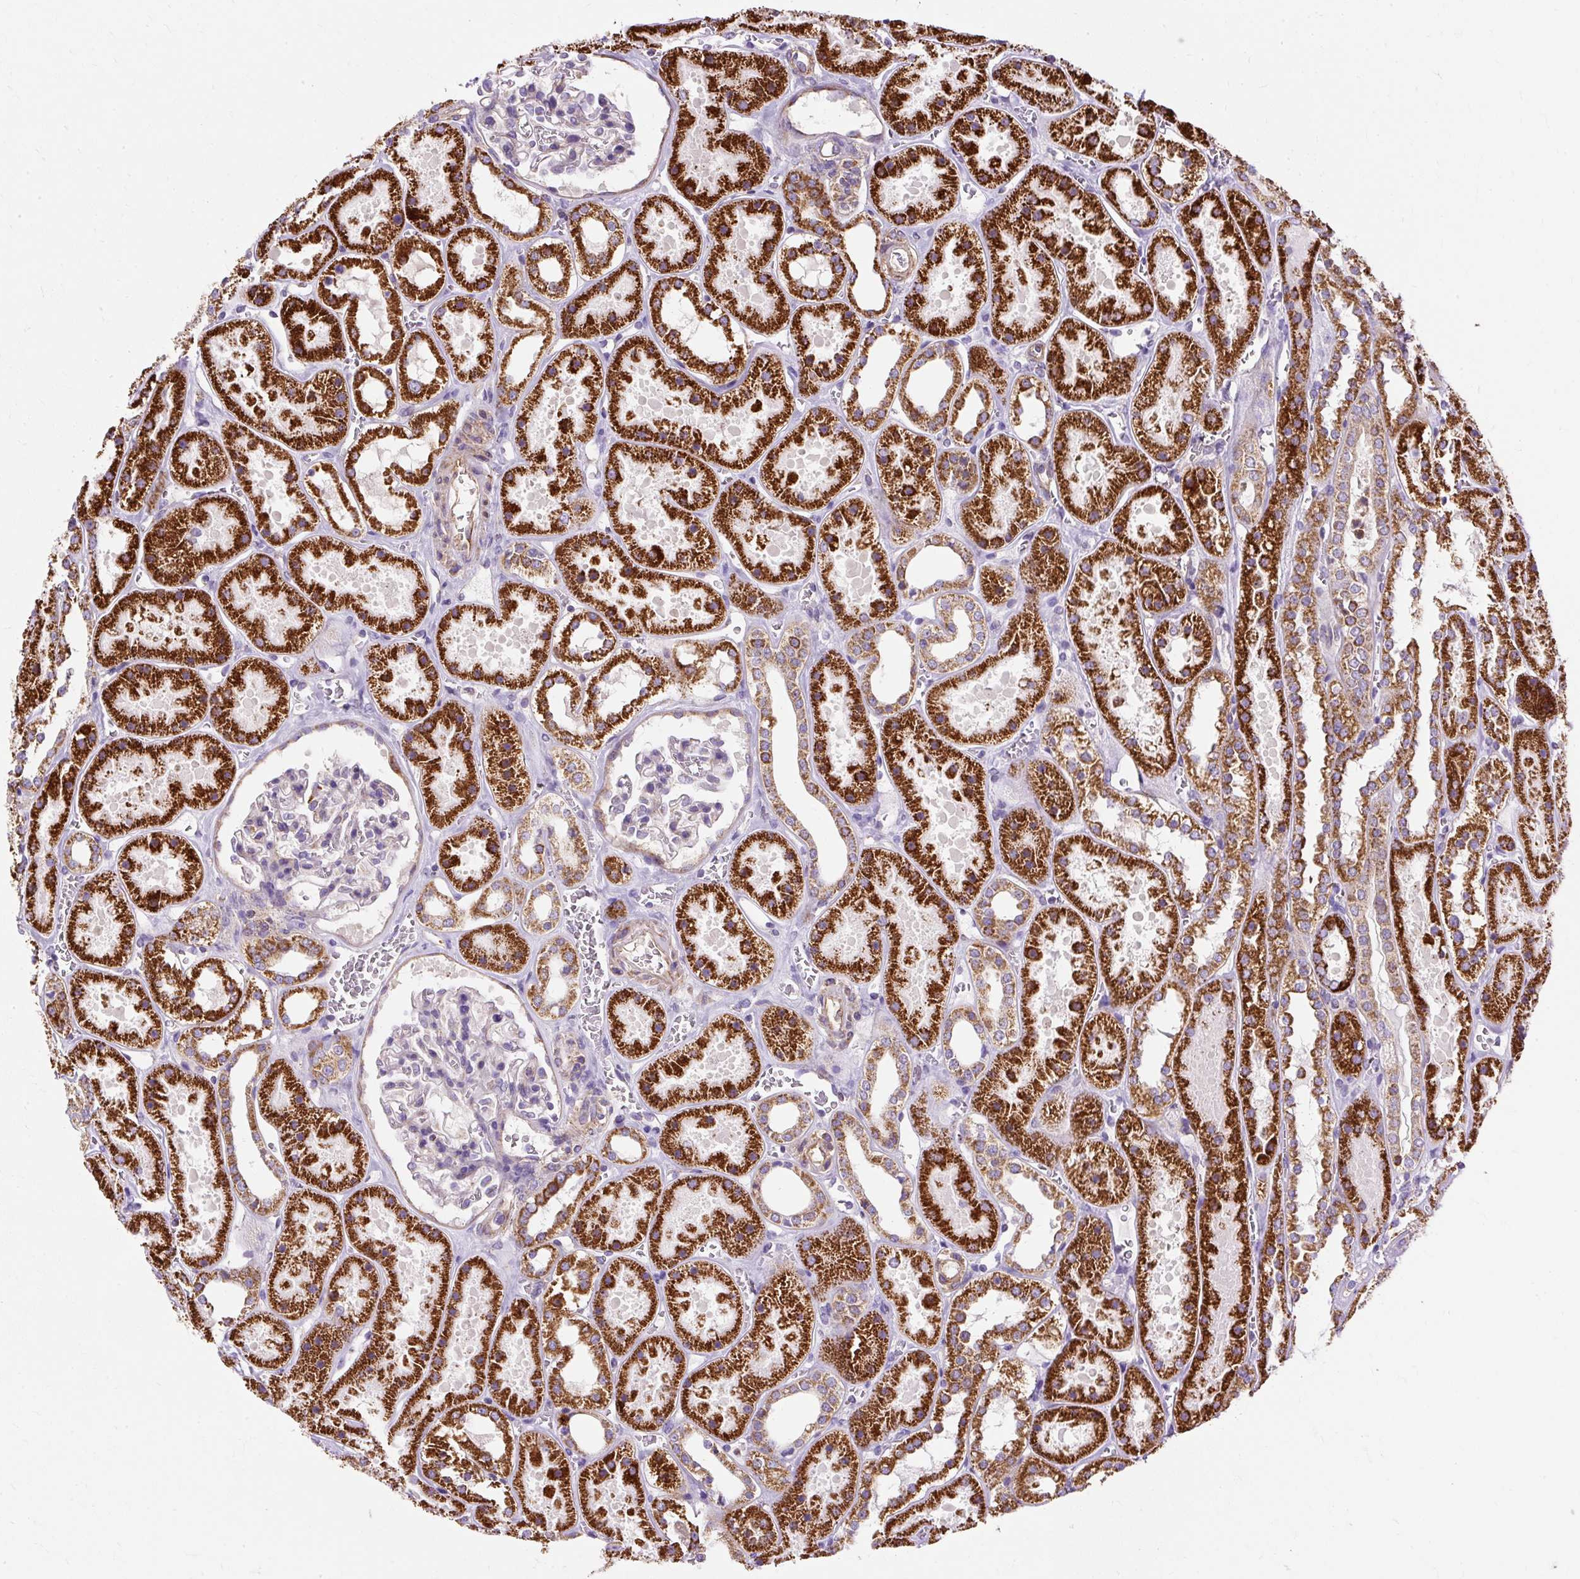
{"staining": {"intensity": "negative", "quantity": "none", "location": "none"}, "tissue": "kidney", "cell_type": "Cells in glomeruli", "image_type": "normal", "snomed": [{"axis": "morphology", "description": "Normal tissue, NOS"}, {"axis": "topography", "description": "Kidney"}], "caption": "IHC image of normal kidney: kidney stained with DAB (3,3'-diaminobenzidine) demonstrates no significant protein positivity in cells in glomeruli.", "gene": "CEP290", "patient": {"sex": "female", "age": 41}}